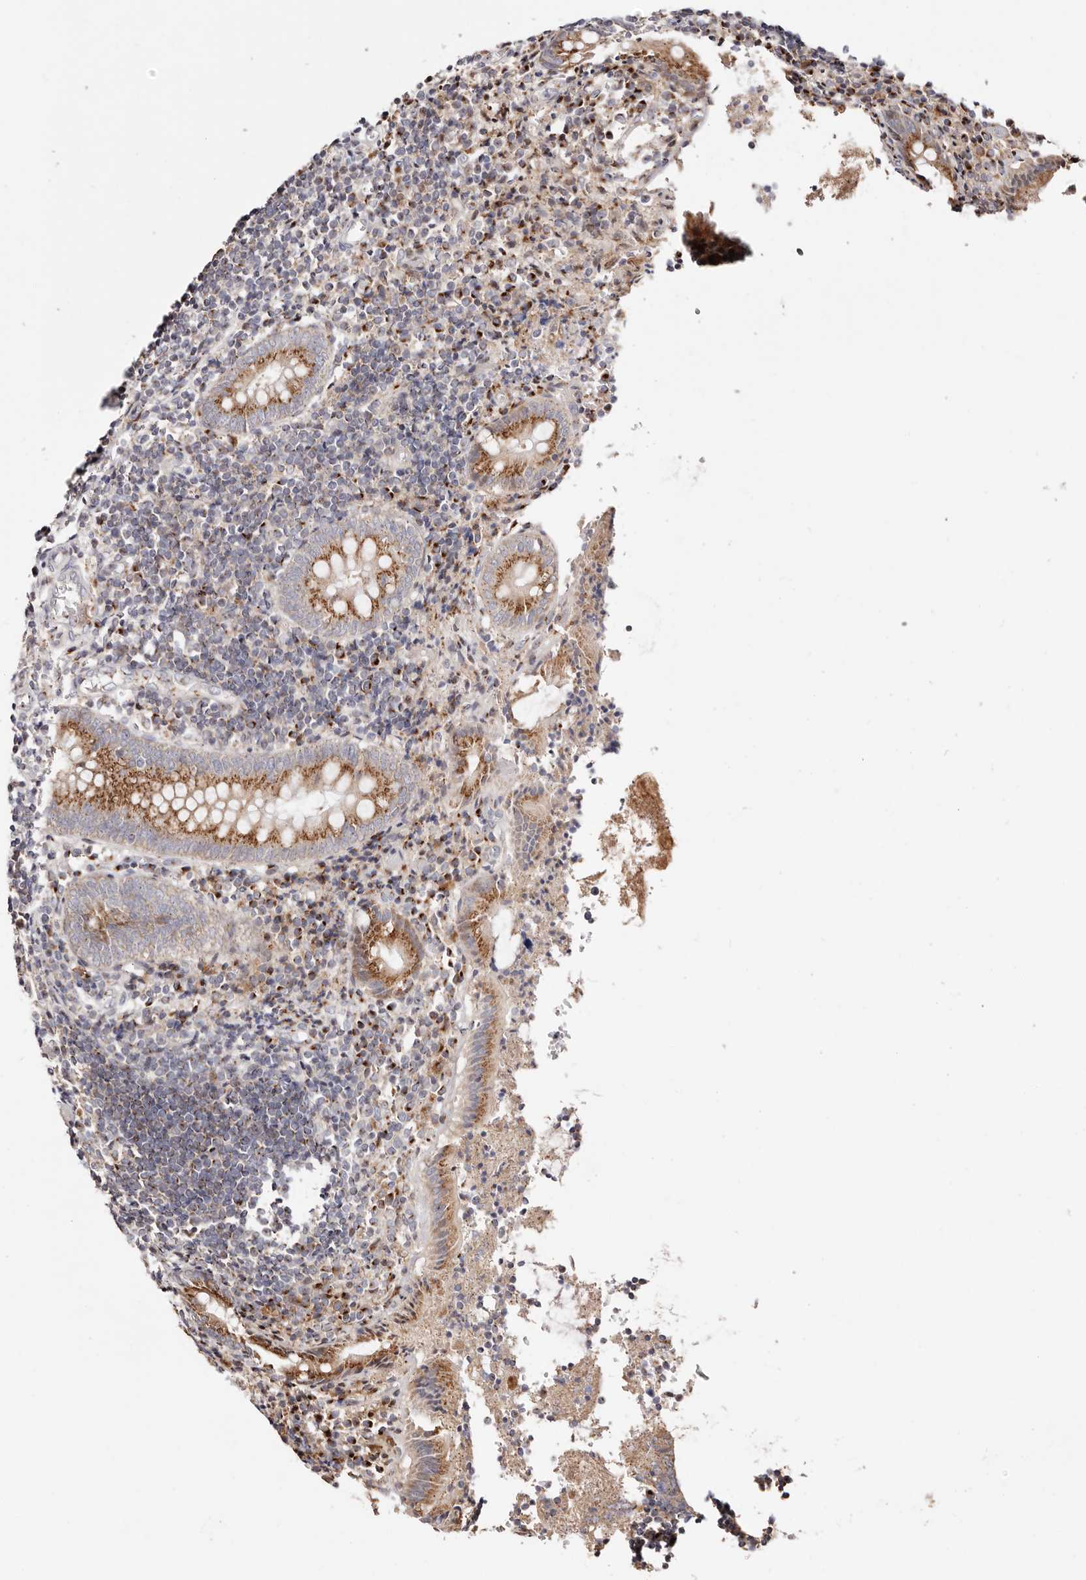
{"staining": {"intensity": "moderate", "quantity": ">75%", "location": "cytoplasmic/membranous"}, "tissue": "appendix", "cell_type": "Glandular cells", "image_type": "normal", "snomed": [{"axis": "morphology", "description": "Normal tissue, NOS"}, {"axis": "topography", "description": "Appendix"}], "caption": "Protein analysis of normal appendix reveals moderate cytoplasmic/membranous staining in approximately >75% of glandular cells. The staining is performed using DAB (3,3'-diaminobenzidine) brown chromogen to label protein expression. The nuclei are counter-stained blue using hematoxylin.", "gene": "MAPK6", "patient": {"sex": "female", "age": 17}}